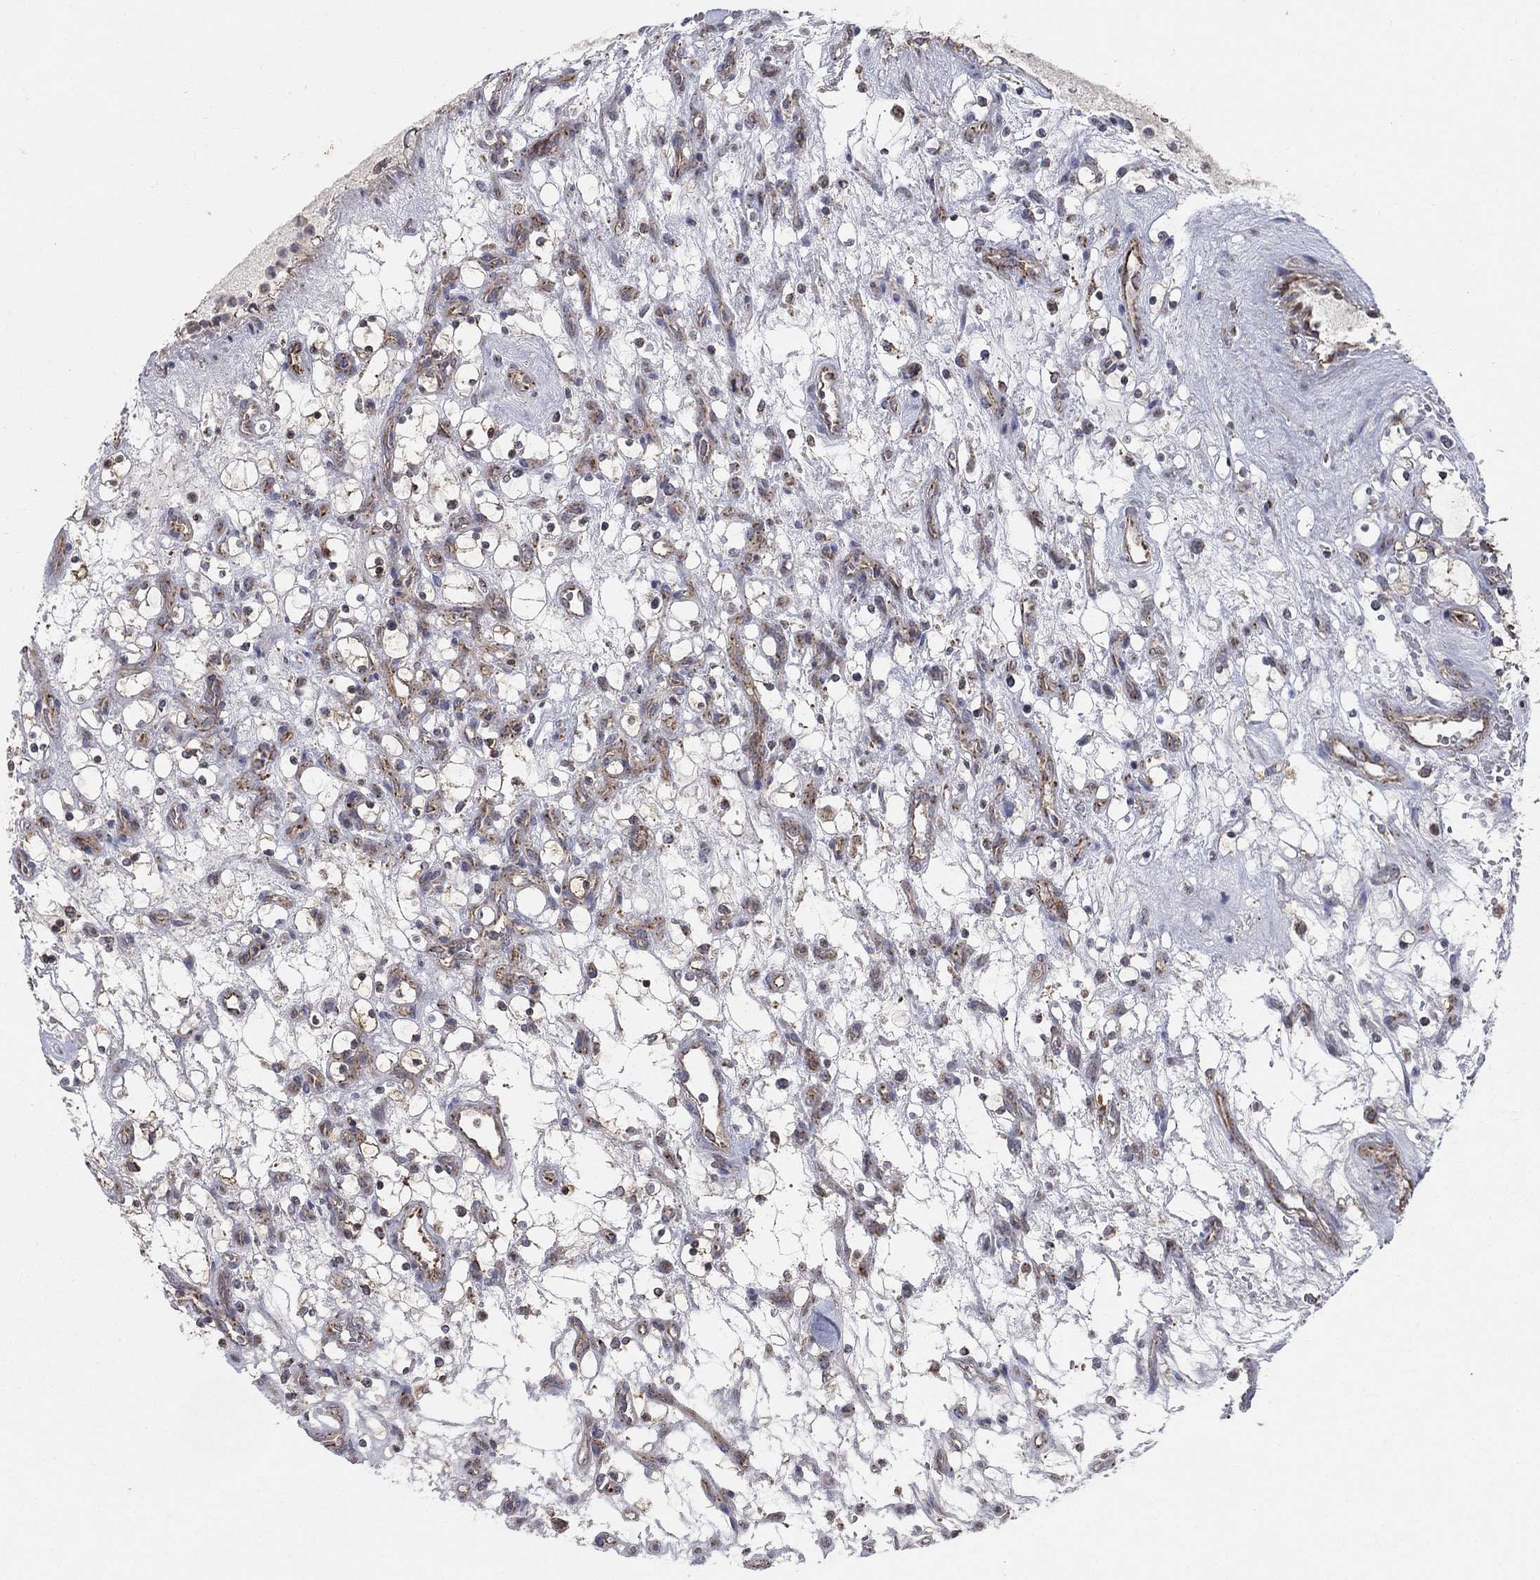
{"staining": {"intensity": "moderate", "quantity": "25%-75%", "location": "cytoplasmic/membranous"}, "tissue": "renal cancer", "cell_type": "Tumor cells", "image_type": "cancer", "snomed": [{"axis": "morphology", "description": "Adenocarcinoma, NOS"}, {"axis": "topography", "description": "Kidney"}], "caption": "This micrograph shows immunohistochemistry staining of human adenocarcinoma (renal), with medium moderate cytoplasmic/membranous expression in approximately 25%-75% of tumor cells.", "gene": "NME7", "patient": {"sex": "female", "age": 69}}